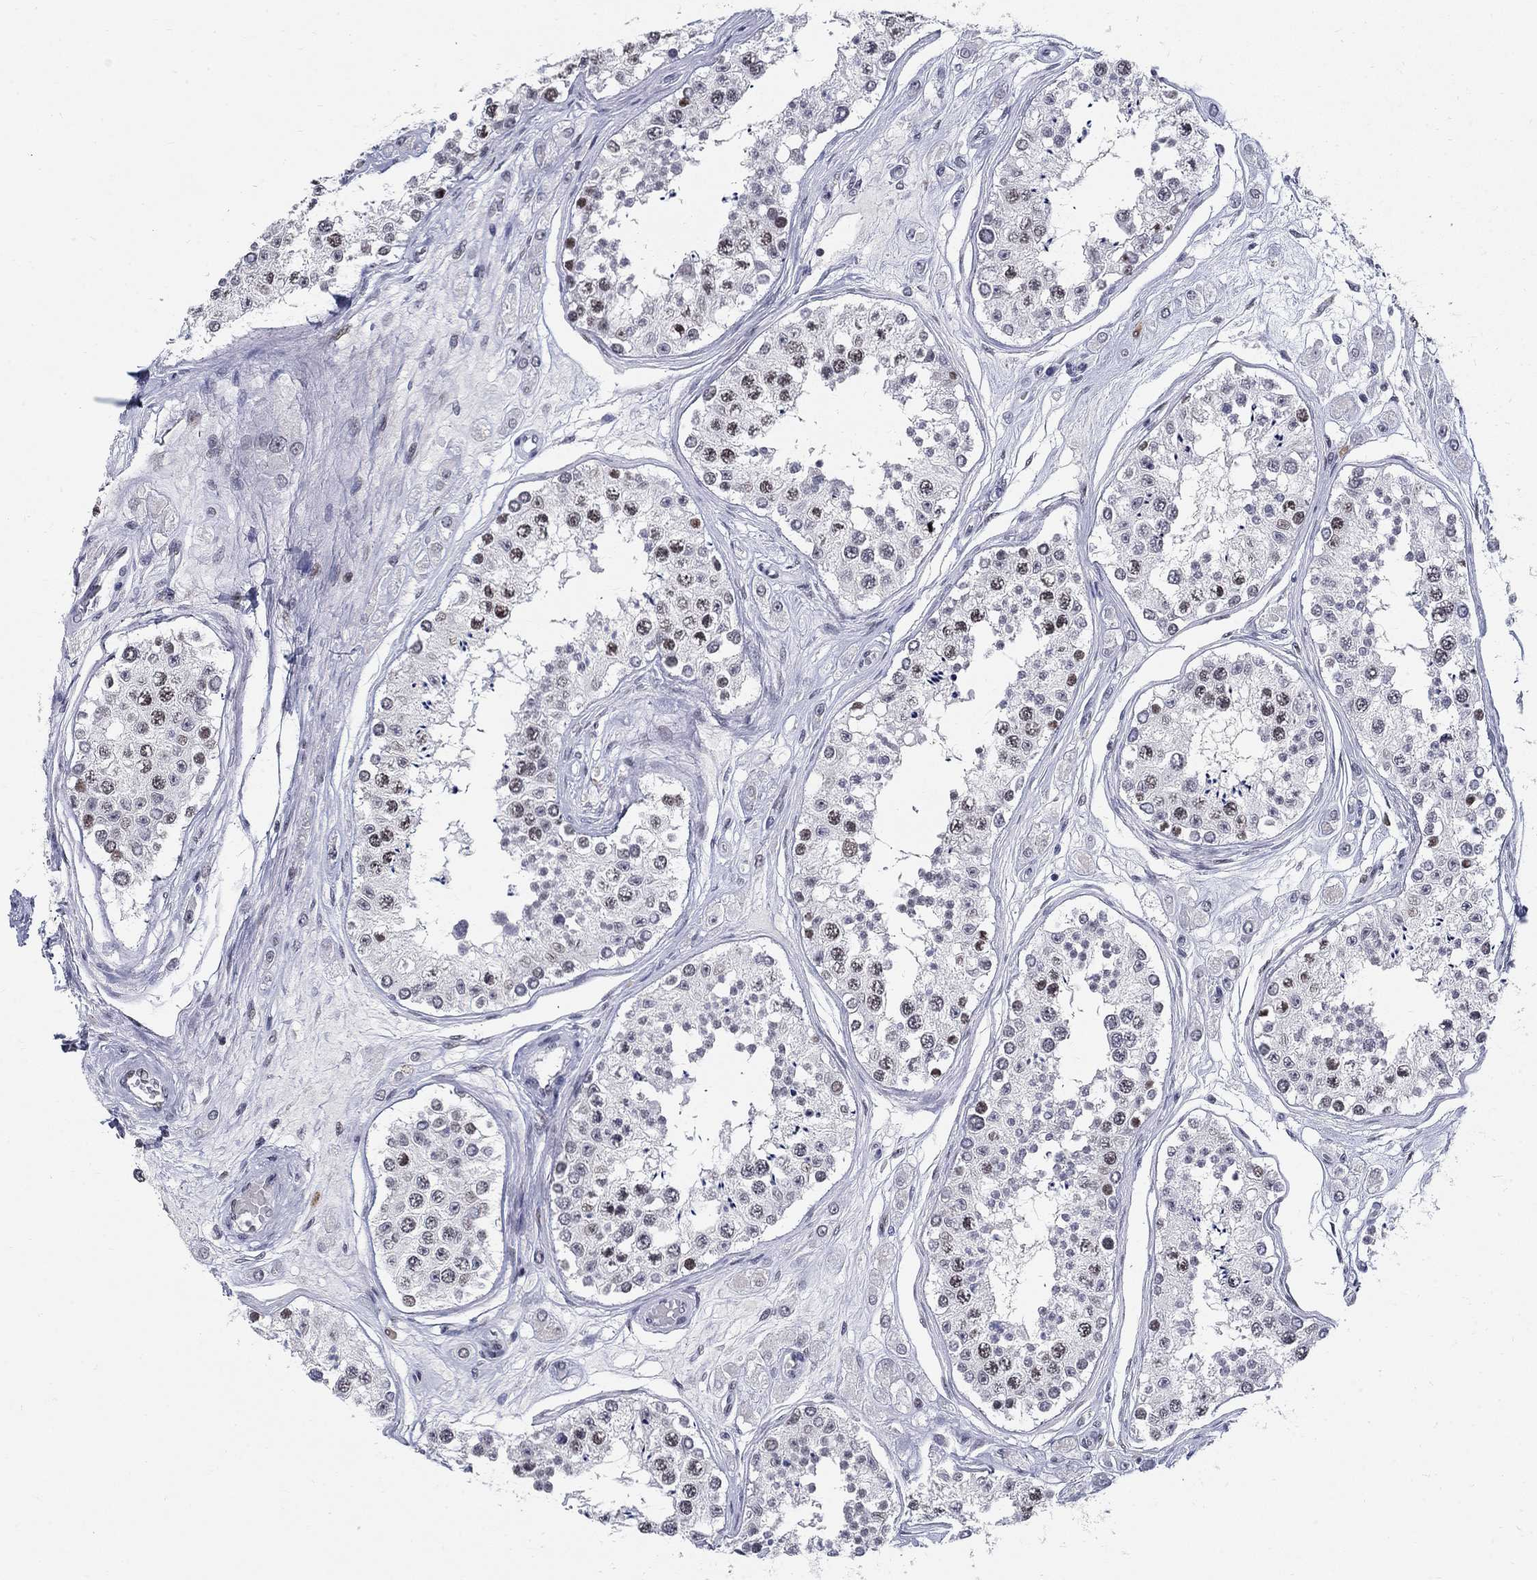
{"staining": {"intensity": "moderate", "quantity": "<25%", "location": "nuclear"}, "tissue": "testis", "cell_type": "Cells in seminiferous ducts", "image_type": "normal", "snomed": [{"axis": "morphology", "description": "Normal tissue, NOS"}, {"axis": "topography", "description": "Testis"}], "caption": "An immunohistochemistry photomicrograph of benign tissue is shown. Protein staining in brown shows moderate nuclear positivity in testis within cells in seminiferous ducts. The protein of interest is shown in brown color, while the nuclei are stained blue.", "gene": "BHLHE22", "patient": {"sex": "male", "age": 25}}